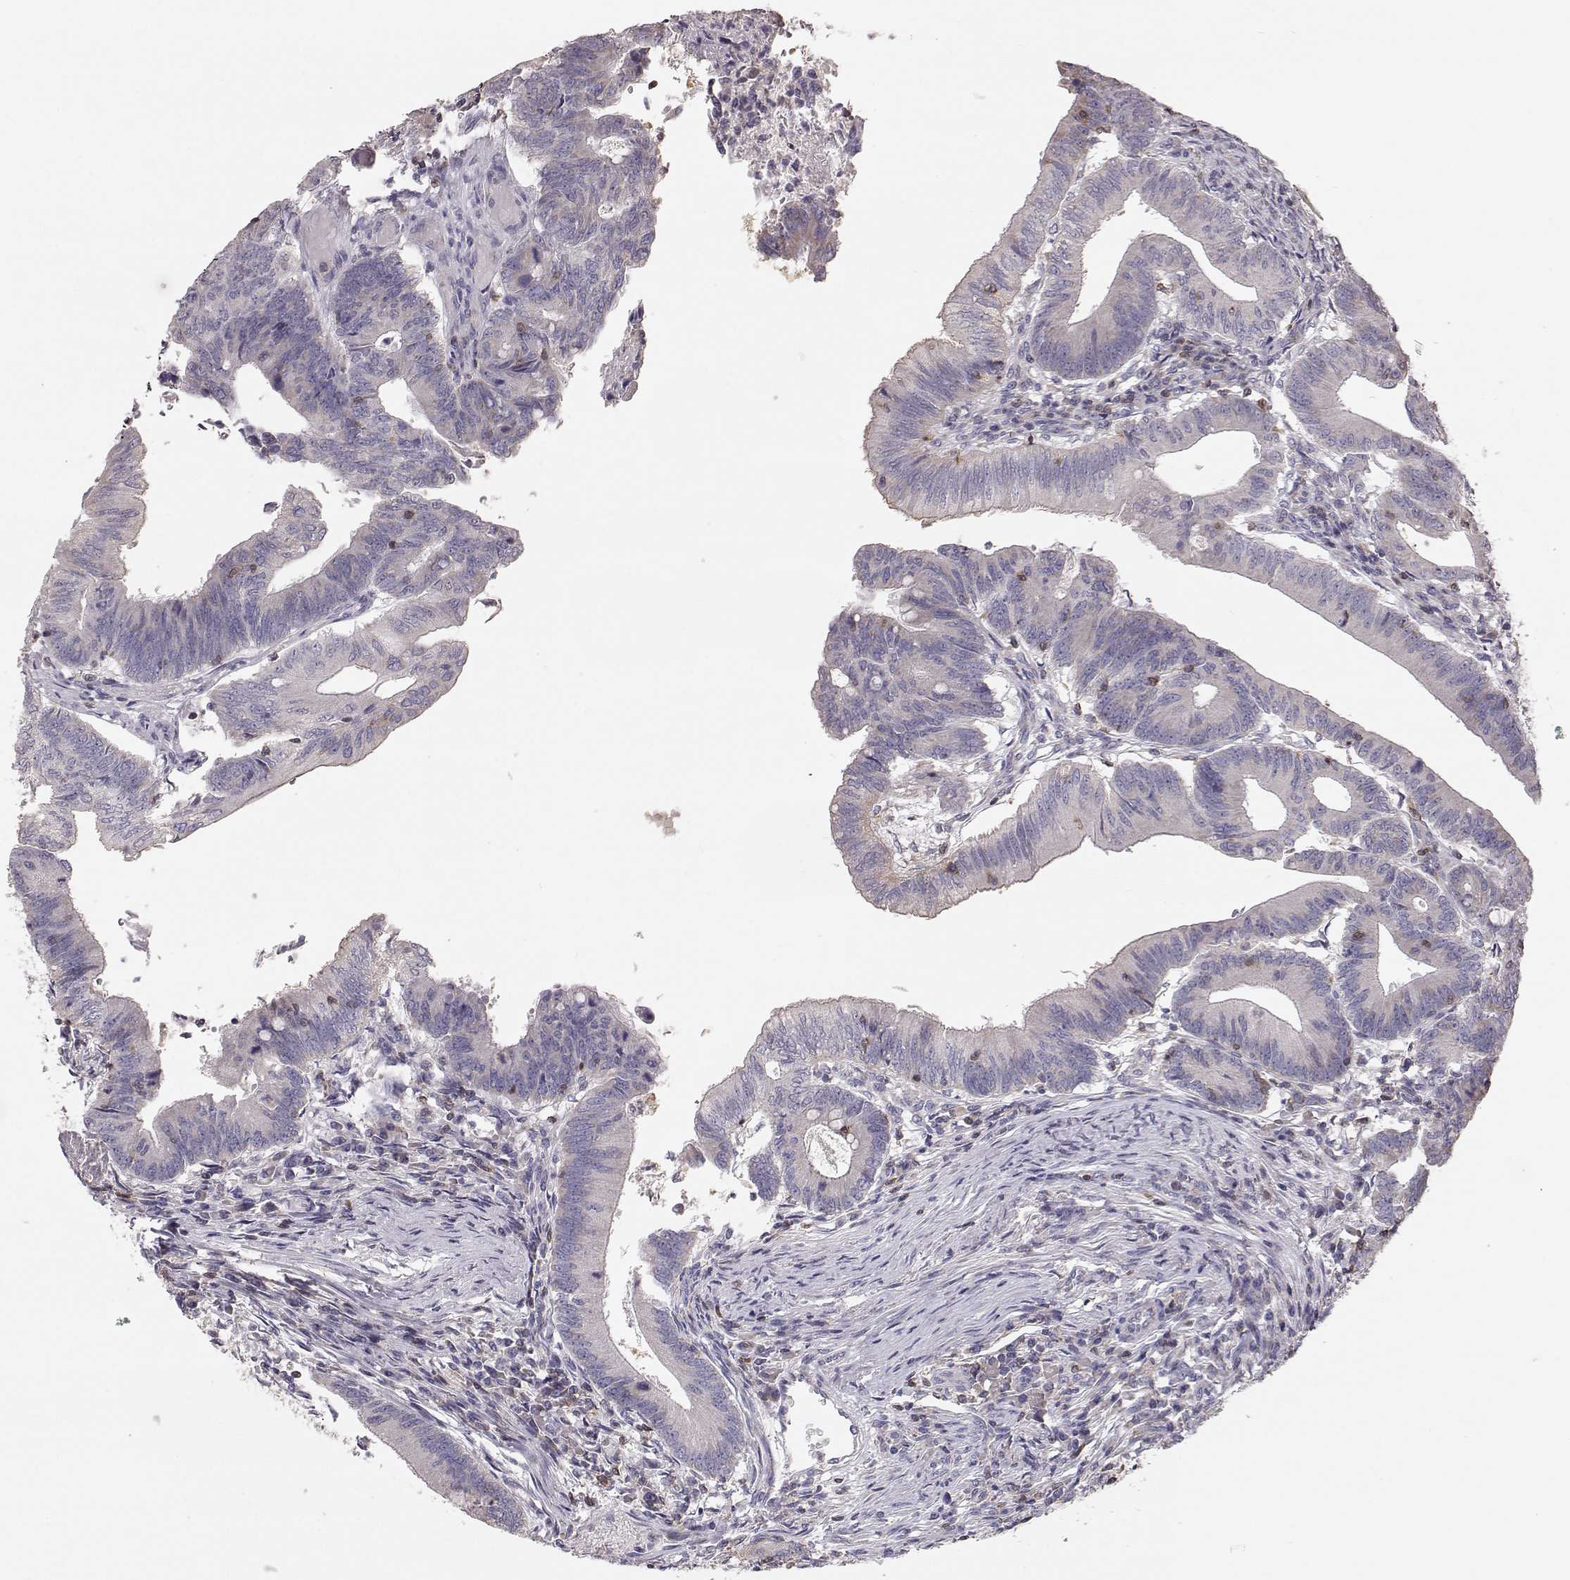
{"staining": {"intensity": "negative", "quantity": "none", "location": "none"}, "tissue": "colorectal cancer", "cell_type": "Tumor cells", "image_type": "cancer", "snomed": [{"axis": "morphology", "description": "Adenocarcinoma, NOS"}, {"axis": "topography", "description": "Colon"}], "caption": "This photomicrograph is of colorectal cancer (adenocarcinoma) stained with immunohistochemistry (IHC) to label a protein in brown with the nuclei are counter-stained blue. There is no staining in tumor cells.", "gene": "GRAP2", "patient": {"sex": "female", "age": 70}}